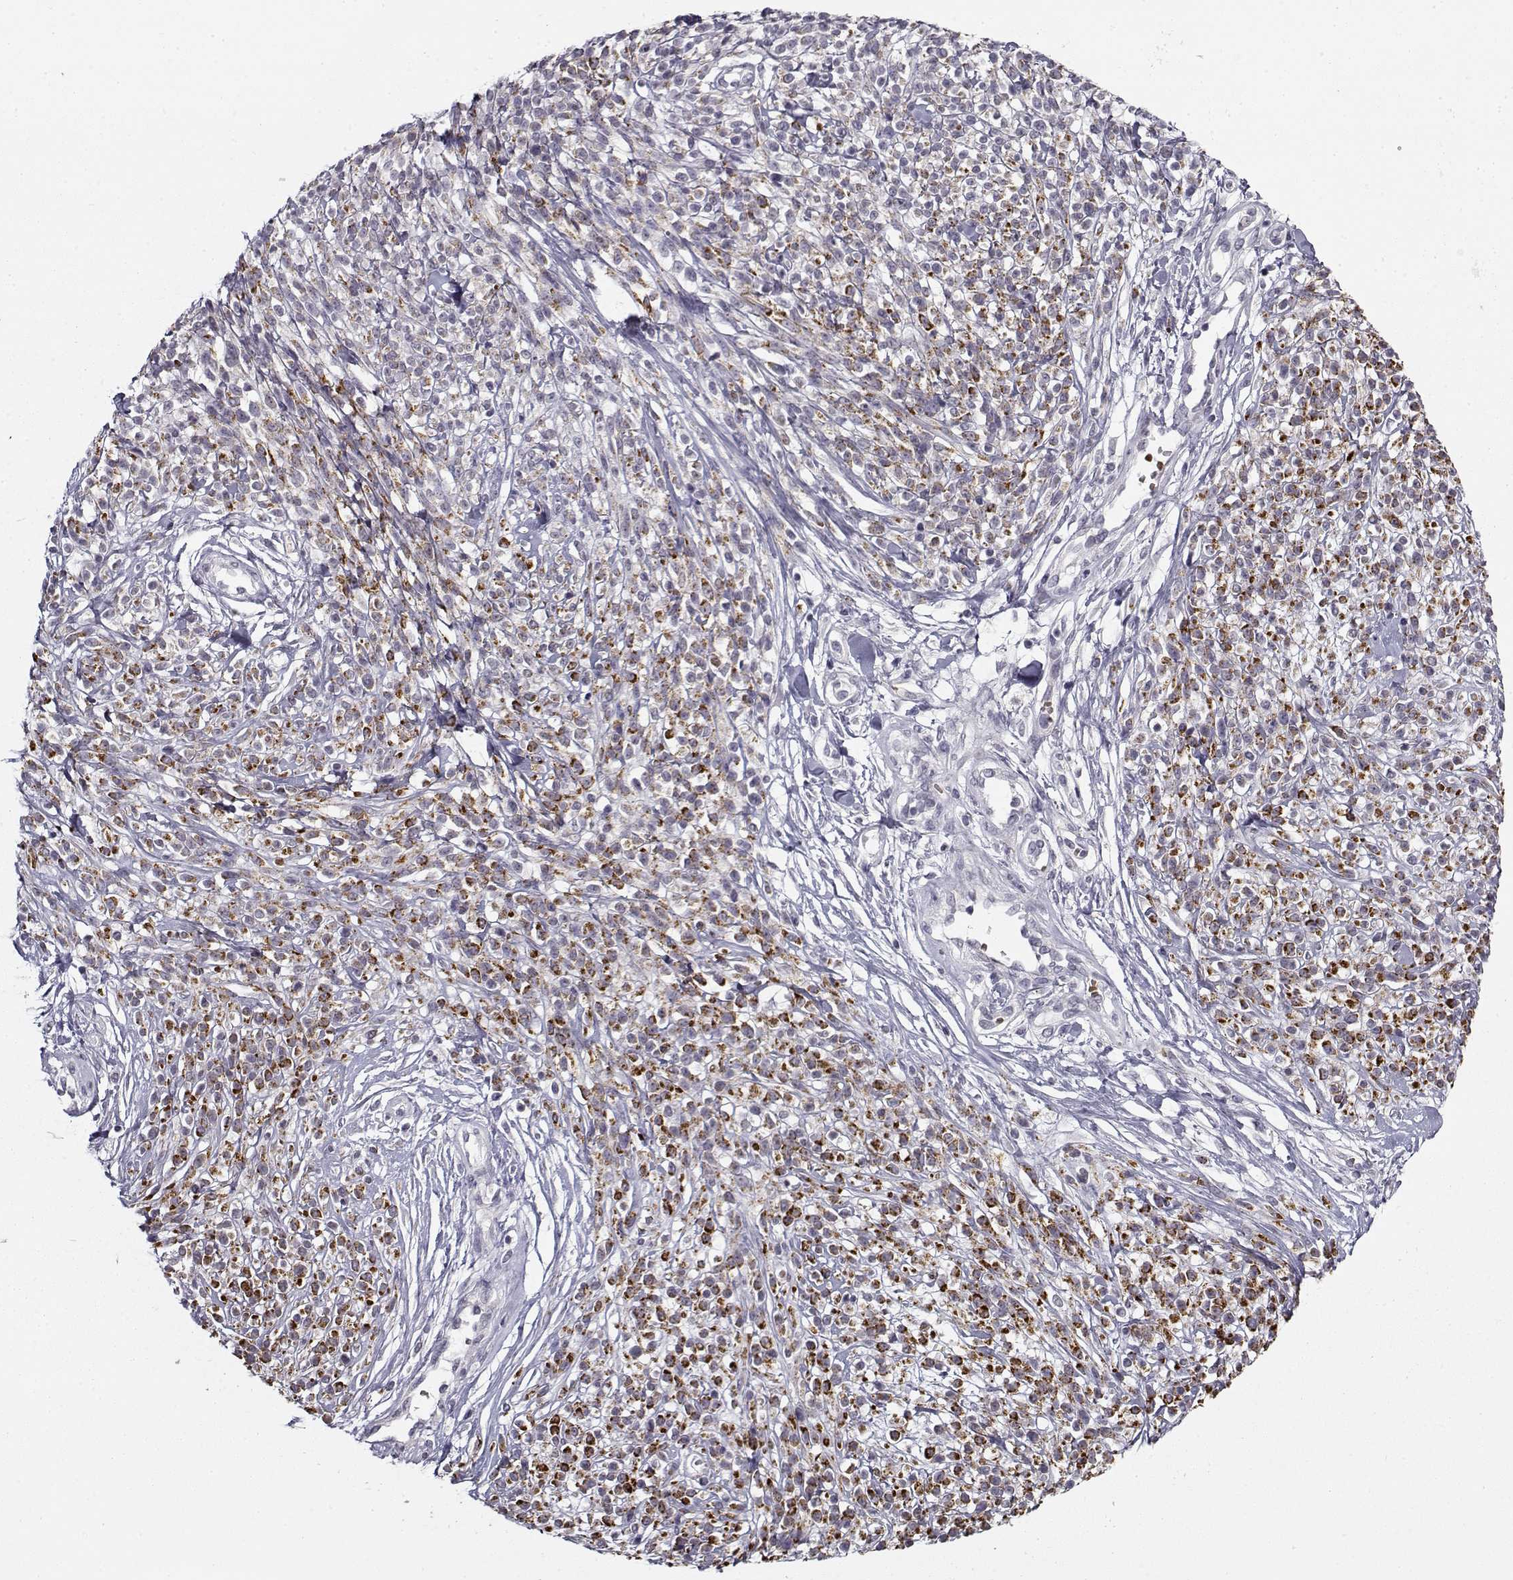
{"staining": {"intensity": "strong", "quantity": "25%-75%", "location": "cytoplasmic/membranous"}, "tissue": "melanoma", "cell_type": "Tumor cells", "image_type": "cancer", "snomed": [{"axis": "morphology", "description": "Malignant melanoma, NOS"}, {"axis": "topography", "description": "Skin"}, {"axis": "topography", "description": "Skin of trunk"}], "caption": "Human malignant melanoma stained for a protein (brown) shows strong cytoplasmic/membranous positive expression in approximately 25%-75% of tumor cells.", "gene": "SNCA", "patient": {"sex": "male", "age": 74}}